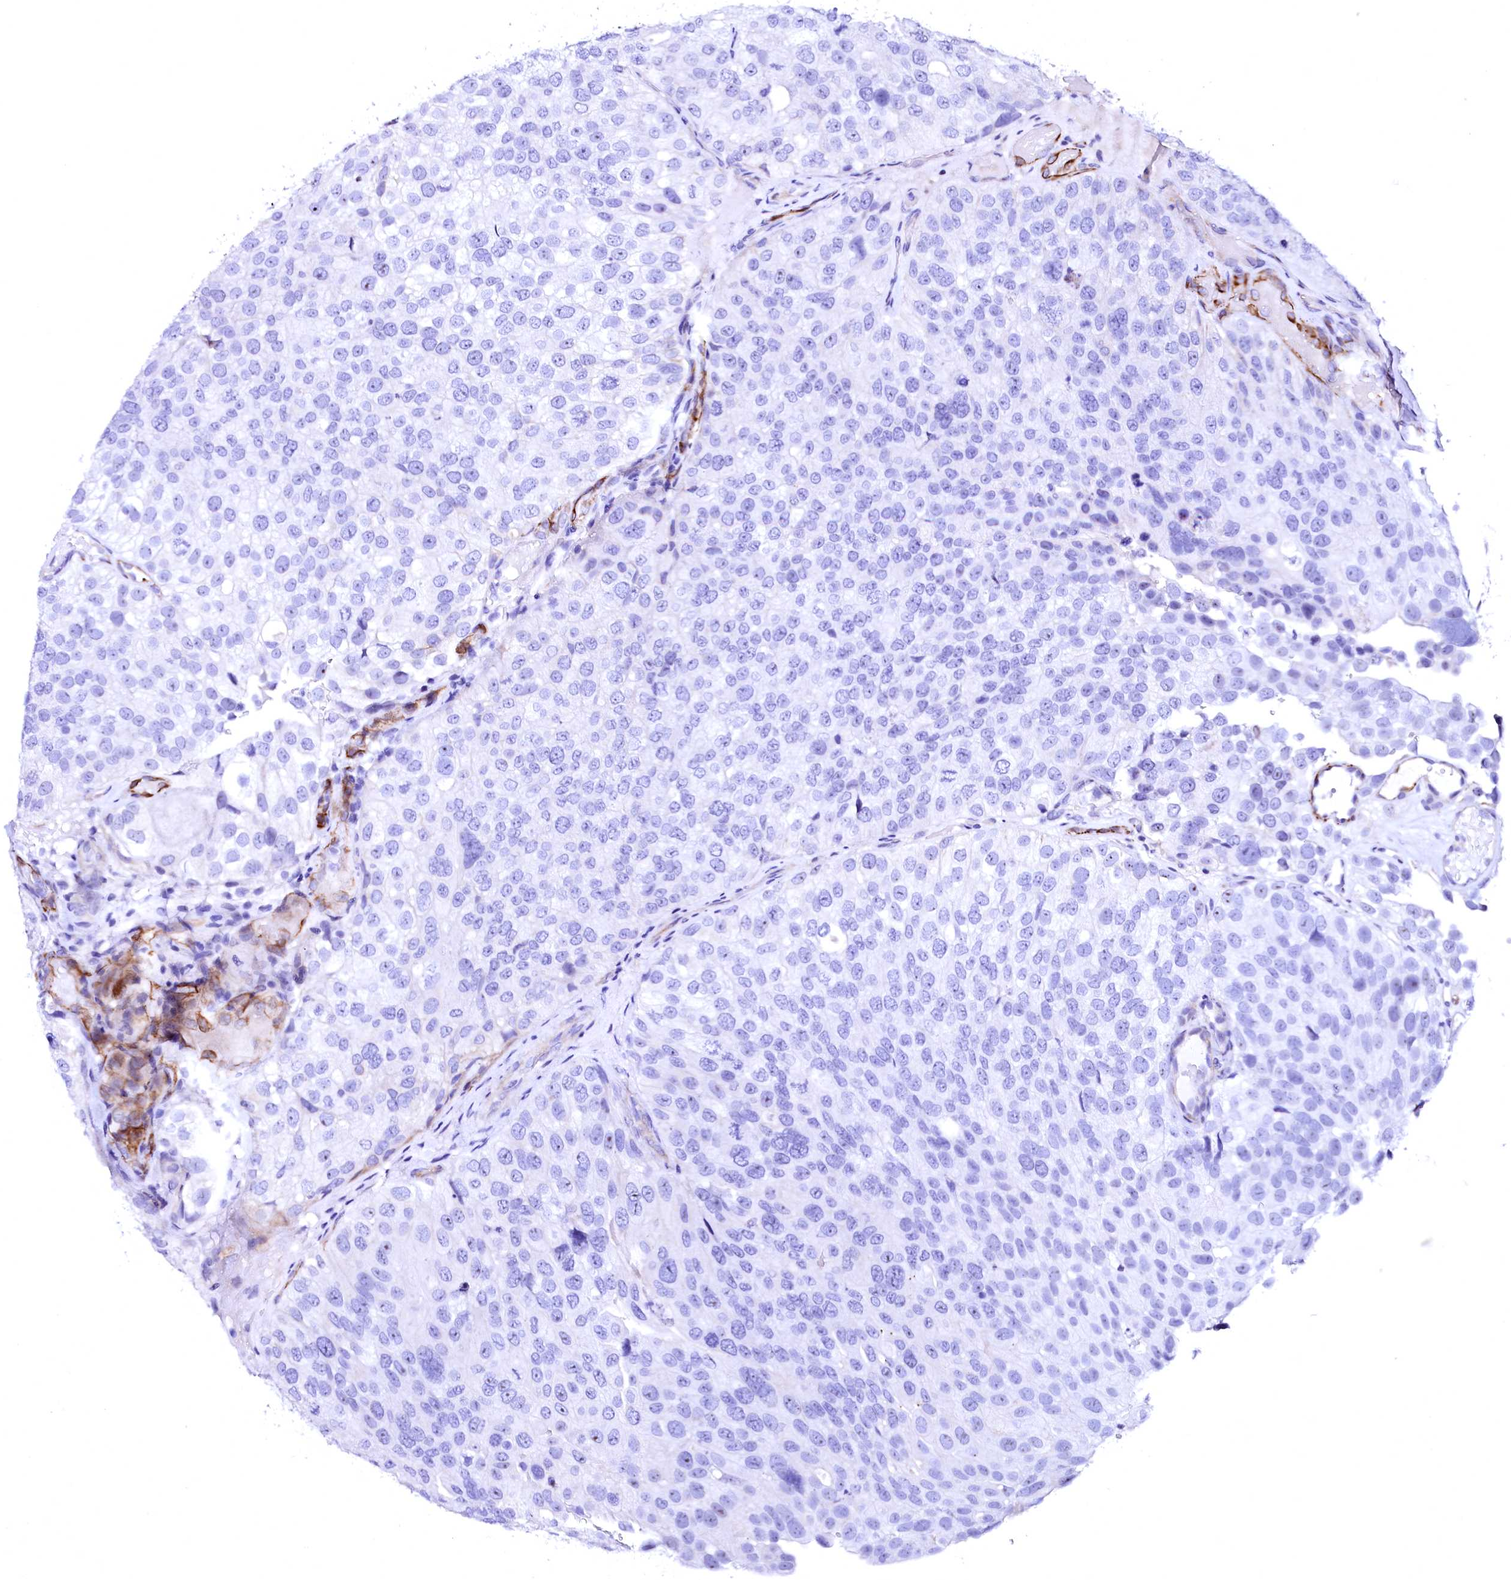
{"staining": {"intensity": "negative", "quantity": "none", "location": "none"}, "tissue": "urothelial cancer", "cell_type": "Tumor cells", "image_type": "cancer", "snomed": [{"axis": "morphology", "description": "Urothelial carcinoma, Low grade"}, {"axis": "topography", "description": "Urinary bladder"}], "caption": "Immunohistochemistry (IHC) of low-grade urothelial carcinoma displays no positivity in tumor cells.", "gene": "SFR1", "patient": {"sex": "male", "age": 78}}